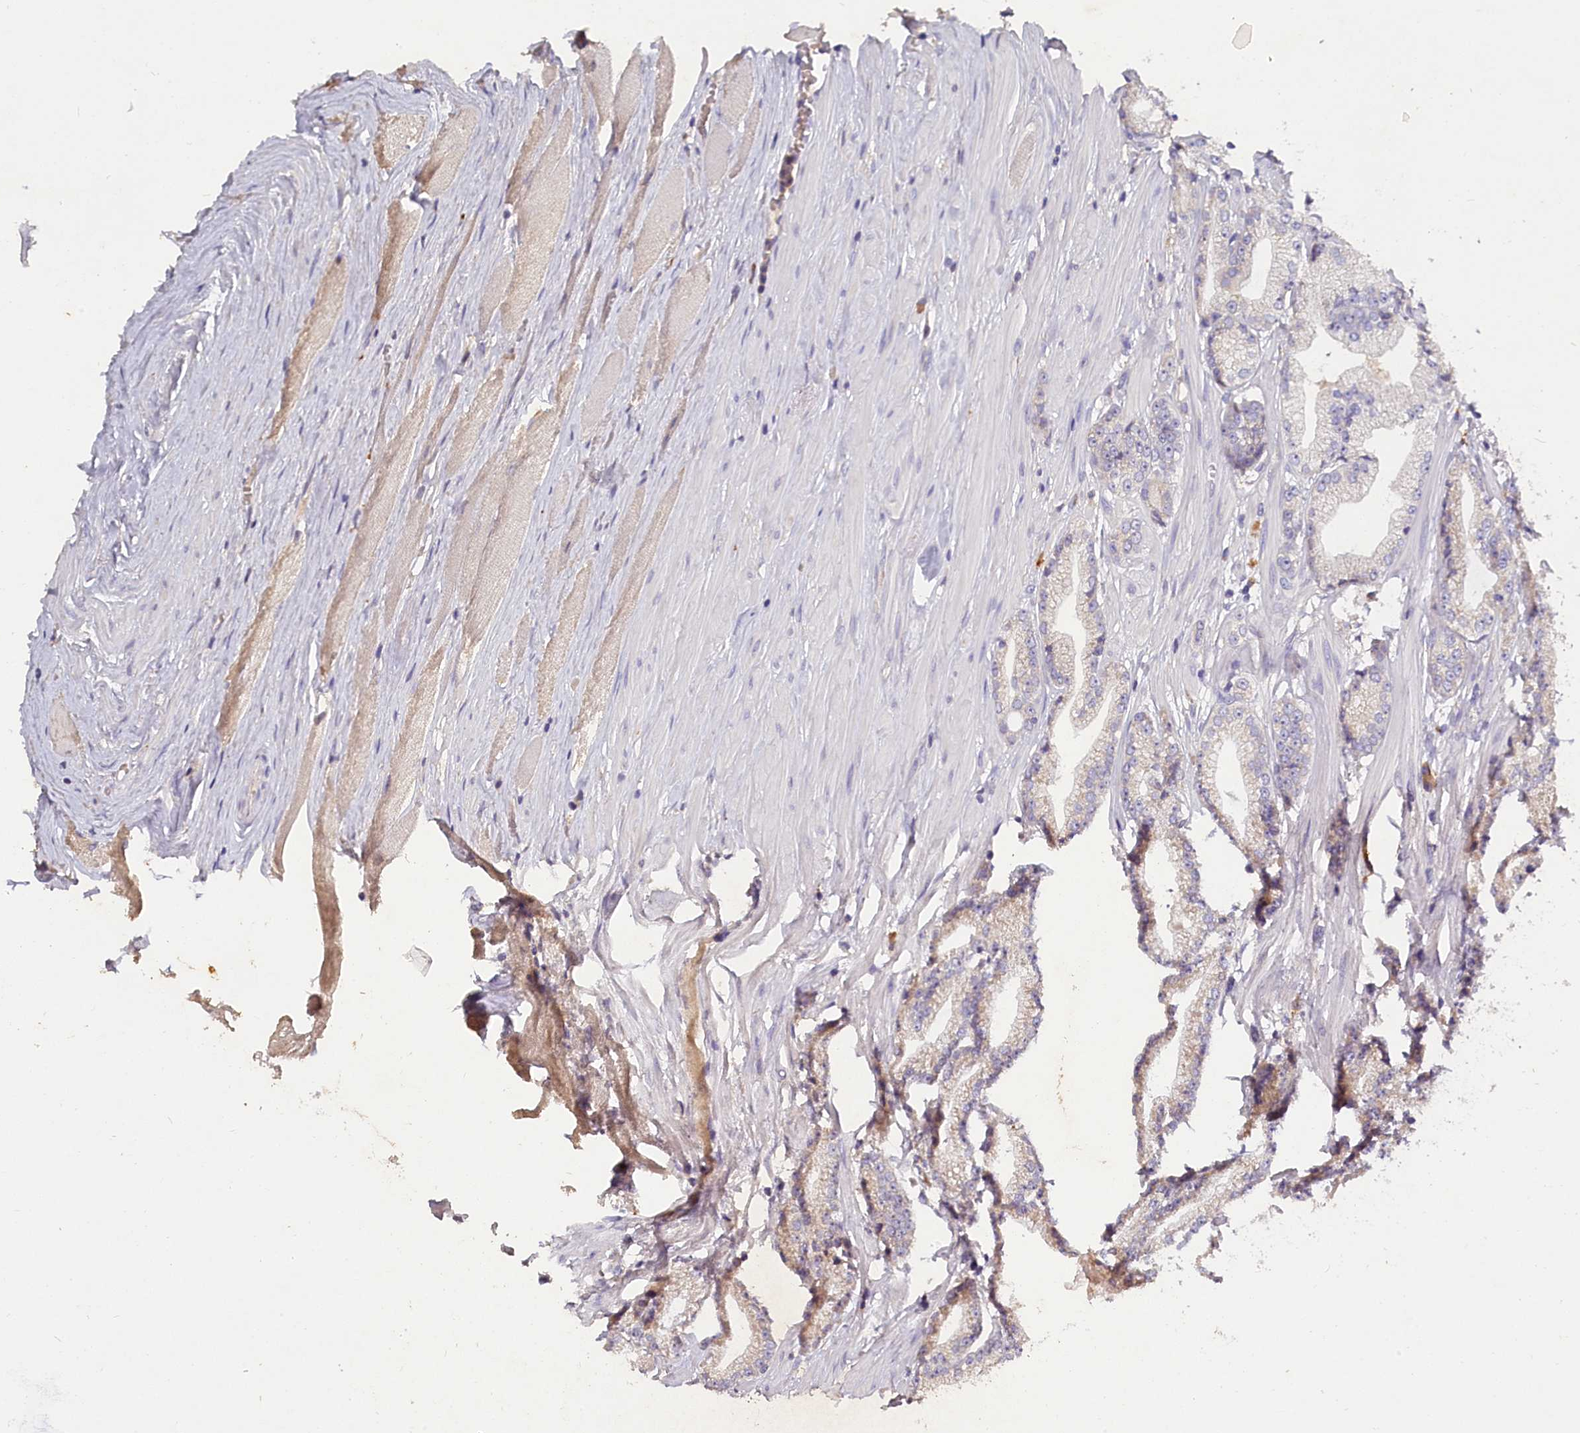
{"staining": {"intensity": "weak", "quantity": "<25%", "location": "cytoplasmic/membranous"}, "tissue": "prostate cancer", "cell_type": "Tumor cells", "image_type": "cancer", "snomed": [{"axis": "morphology", "description": "Adenocarcinoma, High grade"}, {"axis": "topography", "description": "Prostate"}], "caption": "A high-resolution photomicrograph shows IHC staining of prostate adenocarcinoma (high-grade), which demonstrates no significant positivity in tumor cells. (DAB (3,3'-diaminobenzidine) immunohistochemistry visualized using brightfield microscopy, high magnification).", "gene": "ST7L", "patient": {"sex": "male", "age": 67}}